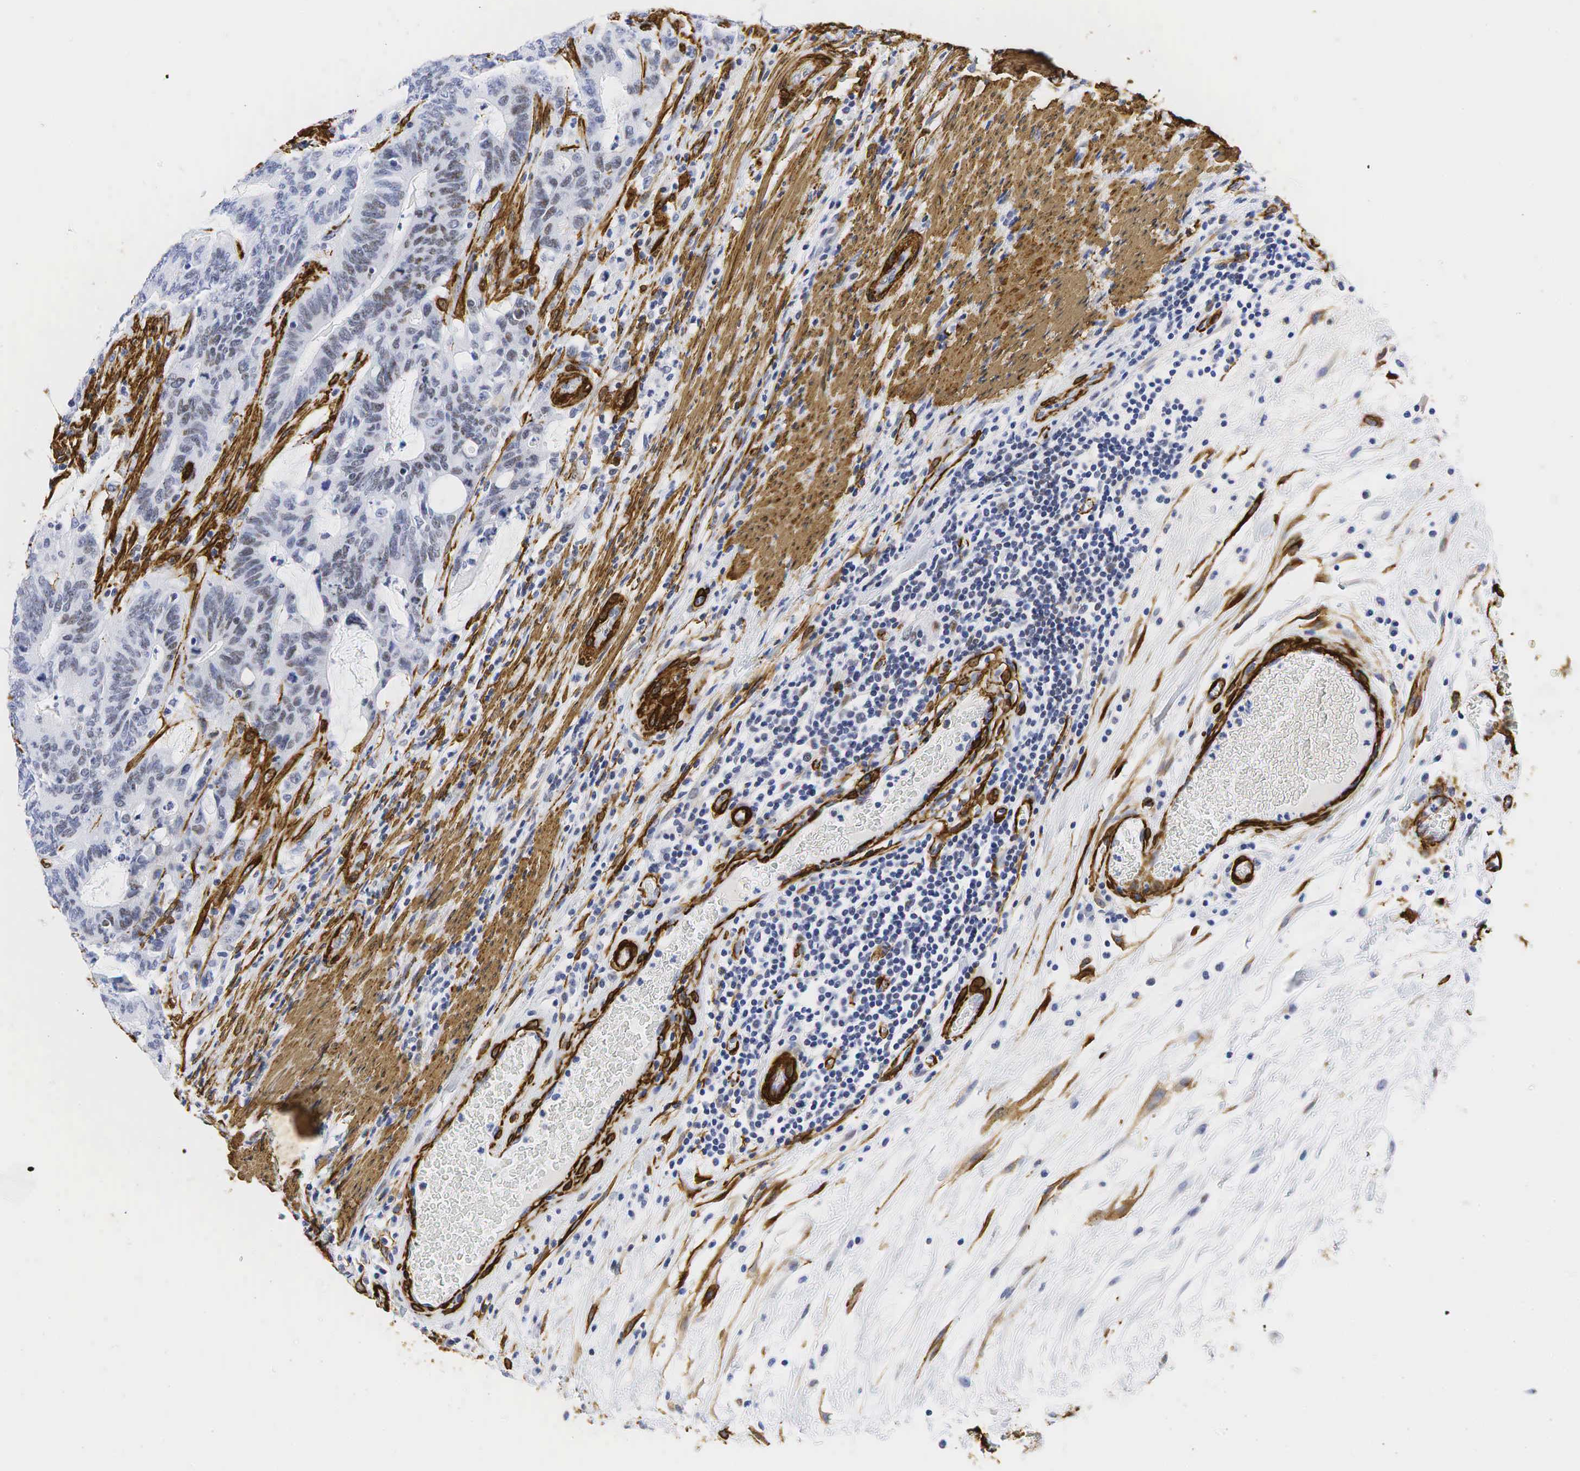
{"staining": {"intensity": "weak", "quantity": "25%-75%", "location": "nuclear"}, "tissue": "colorectal cancer", "cell_type": "Tumor cells", "image_type": "cancer", "snomed": [{"axis": "morphology", "description": "Adenocarcinoma, NOS"}, {"axis": "topography", "description": "Colon"}], "caption": "Adenocarcinoma (colorectal) stained with immunohistochemistry reveals weak nuclear positivity in approximately 25%-75% of tumor cells.", "gene": "ACTA2", "patient": {"sex": "male", "age": 54}}